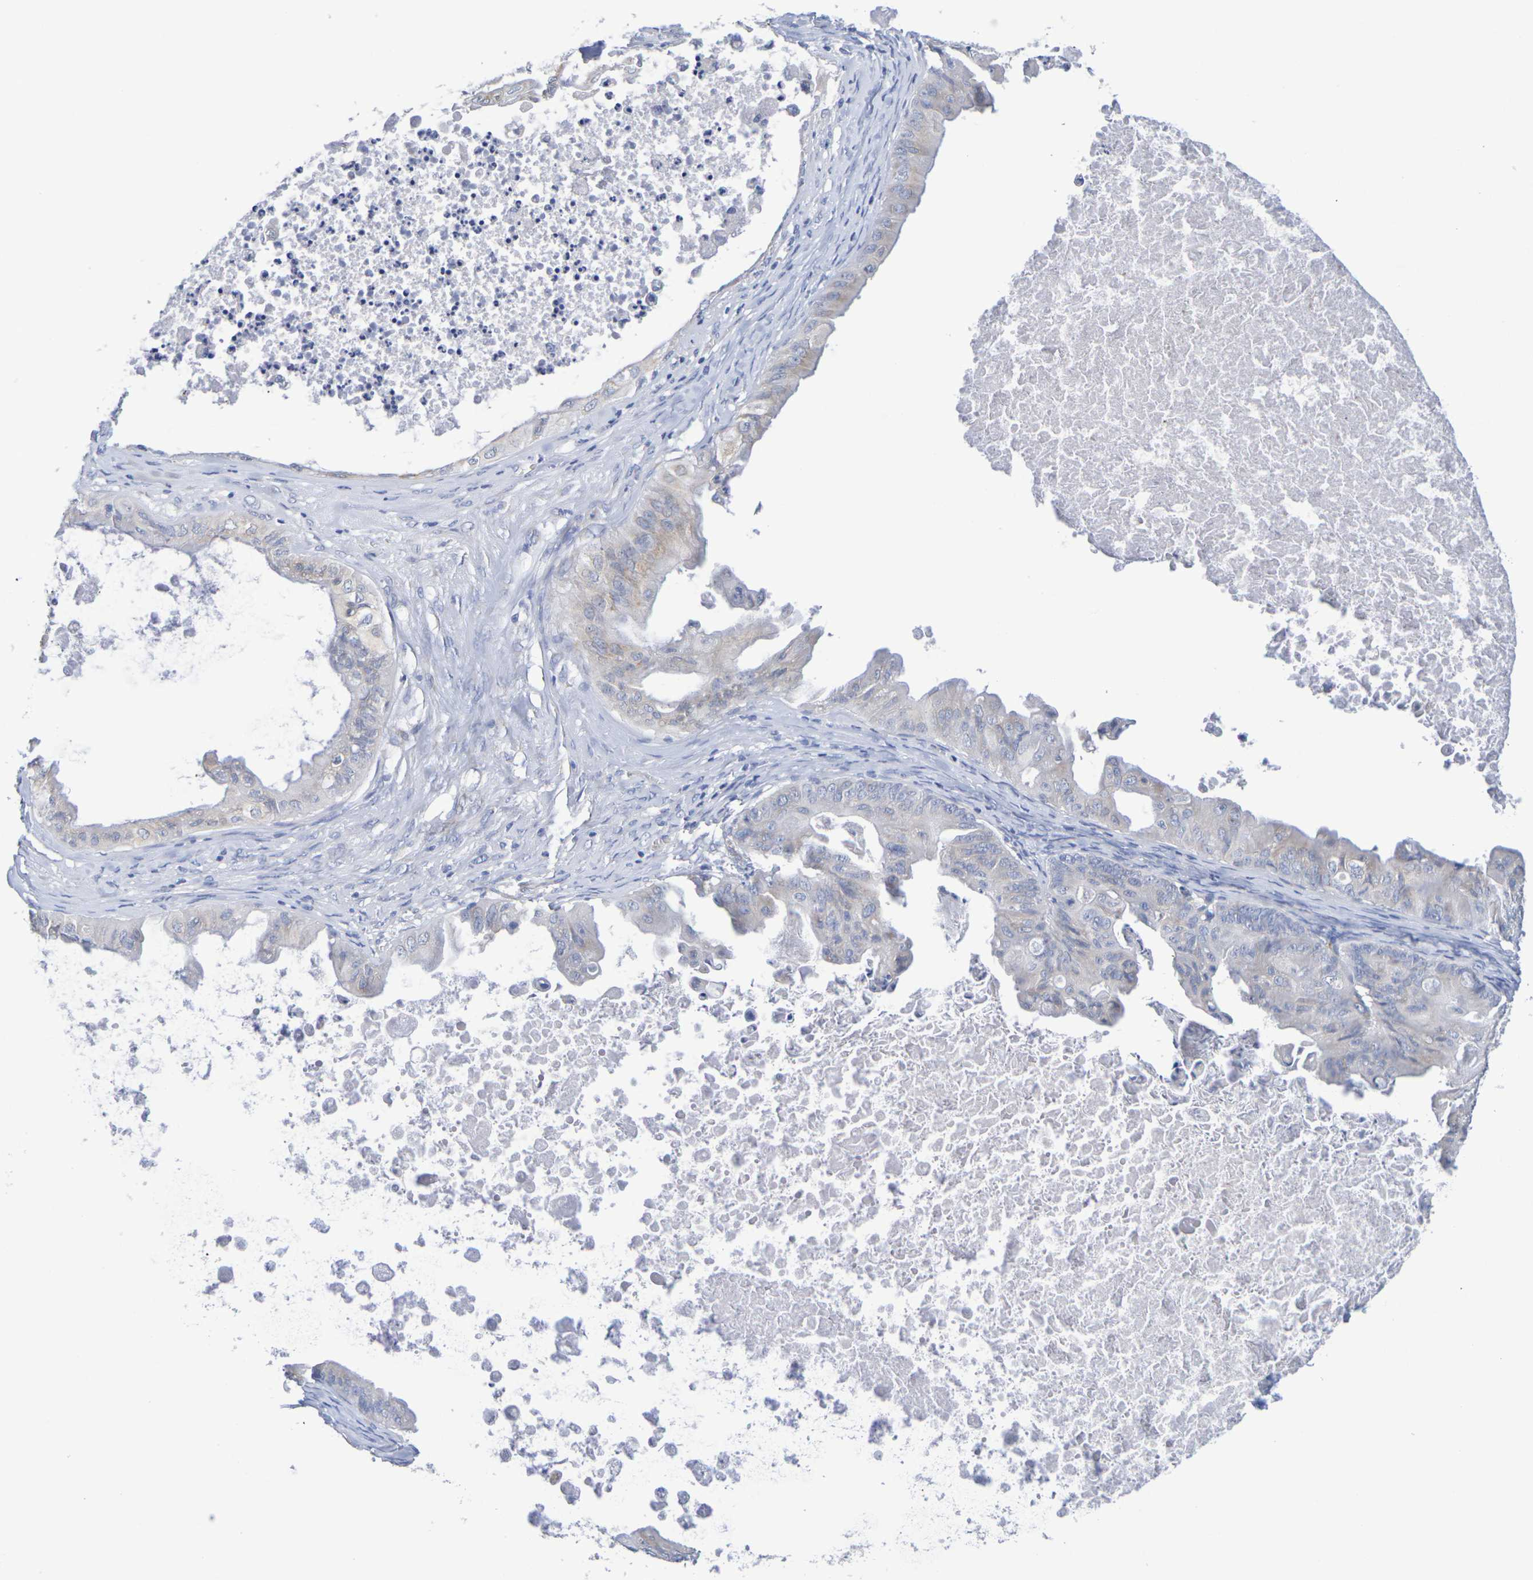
{"staining": {"intensity": "negative", "quantity": "none", "location": "none"}, "tissue": "ovarian cancer", "cell_type": "Tumor cells", "image_type": "cancer", "snomed": [{"axis": "morphology", "description": "Cystadenocarcinoma, mucinous, NOS"}, {"axis": "topography", "description": "Ovary"}], "caption": "Tumor cells show no significant protein staining in ovarian cancer (mucinous cystadenocarcinoma).", "gene": "TMCC3", "patient": {"sex": "female", "age": 37}}